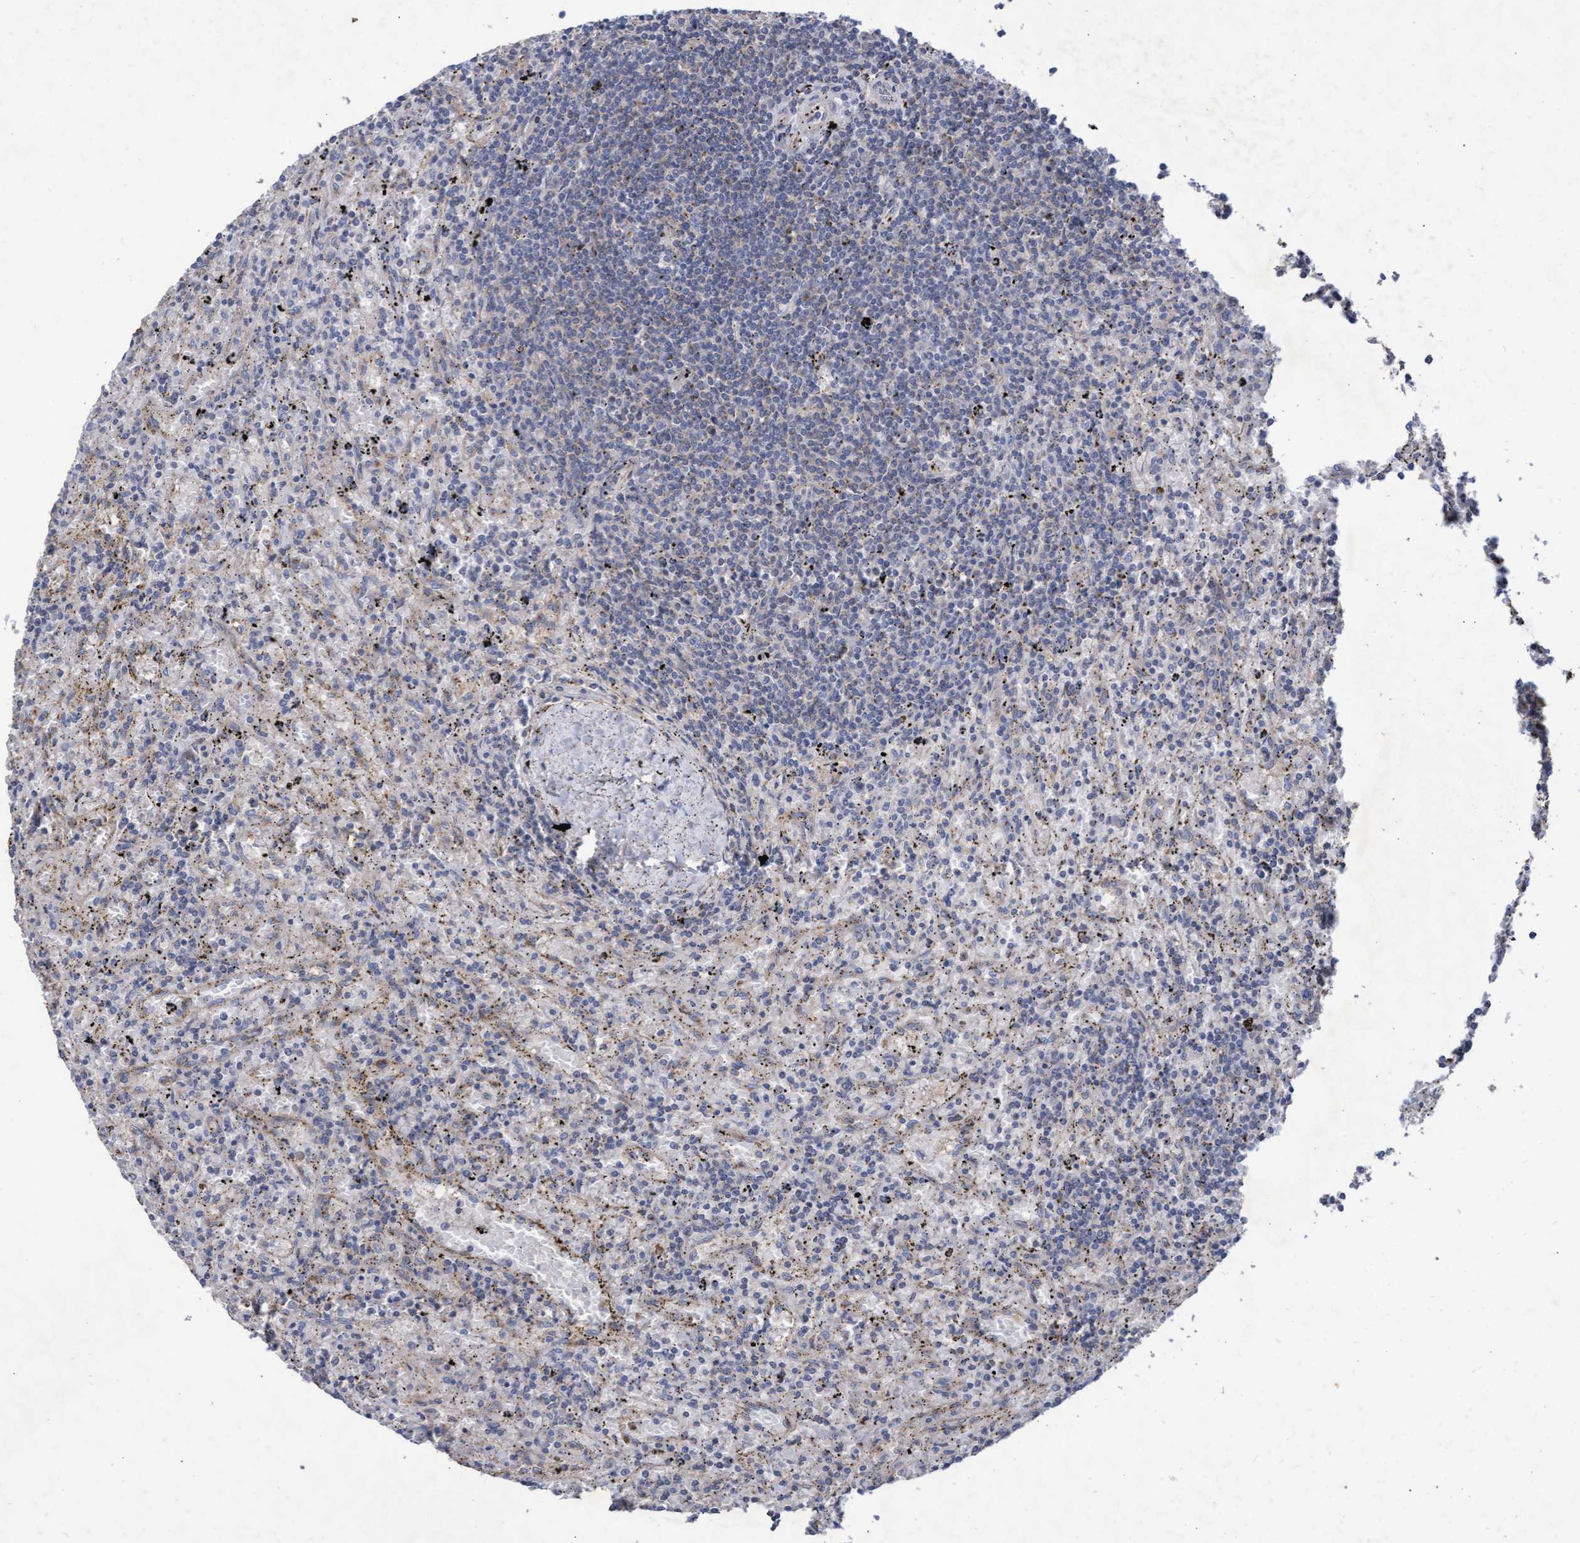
{"staining": {"intensity": "negative", "quantity": "none", "location": "none"}, "tissue": "lymphoma", "cell_type": "Tumor cells", "image_type": "cancer", "snomed": [{"axis": "morphology", "description": "Malignant lymphoma, non-Hodgkin's type, Low grade"}, {"axis": "topography", "description": "Spleen"}], "caption": "High magnification brightfield microscopy of lymphoma stained with DAB (brown) and counterstained with hematoxylin (blue): tumor cells show no significant positivity.", "gene": "ABCF2", "patient": {"sex": "male", "age": 76}}